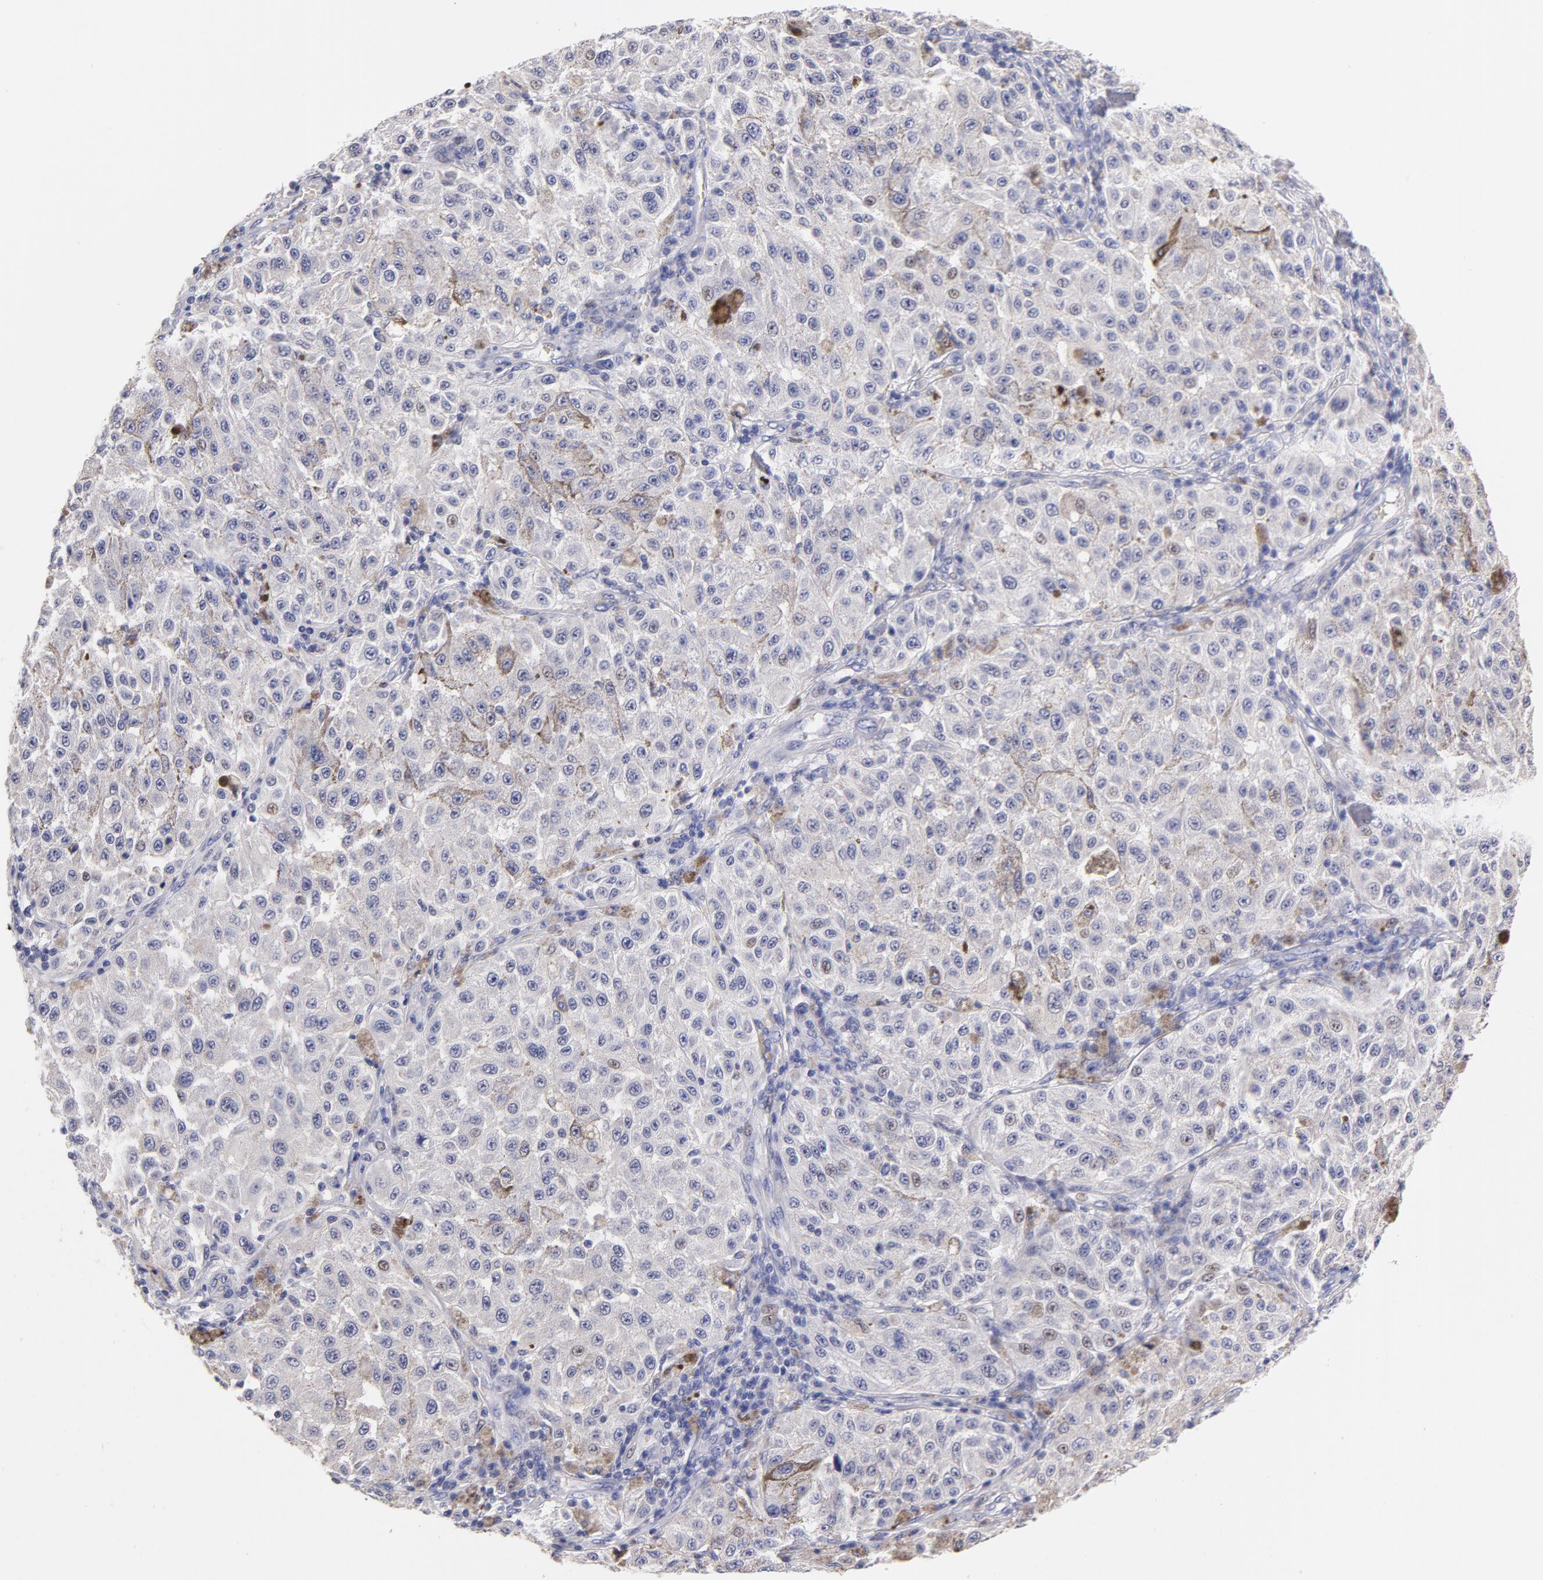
{"staining": {"intensity": "negative", "quantity": "none", "location": "none"}, "tissue": "melanoma", "cell_type": "Tumor cells", "image_type": "cancer", "snomed": [{"axis": "morphology", "description": "Malignant melanoma, NOS"}, {"axis": "topography", "description": "Skin"}], "caption": "The photomicrograph demonstrates no staining of tumor cells in malignant melanoma. (DAB (3,3'-diaminobenzidine) immunohistochemistry (IHC), high magnification).", "gene": "CD44", "patient": {"sex": "female", "age": 64}}